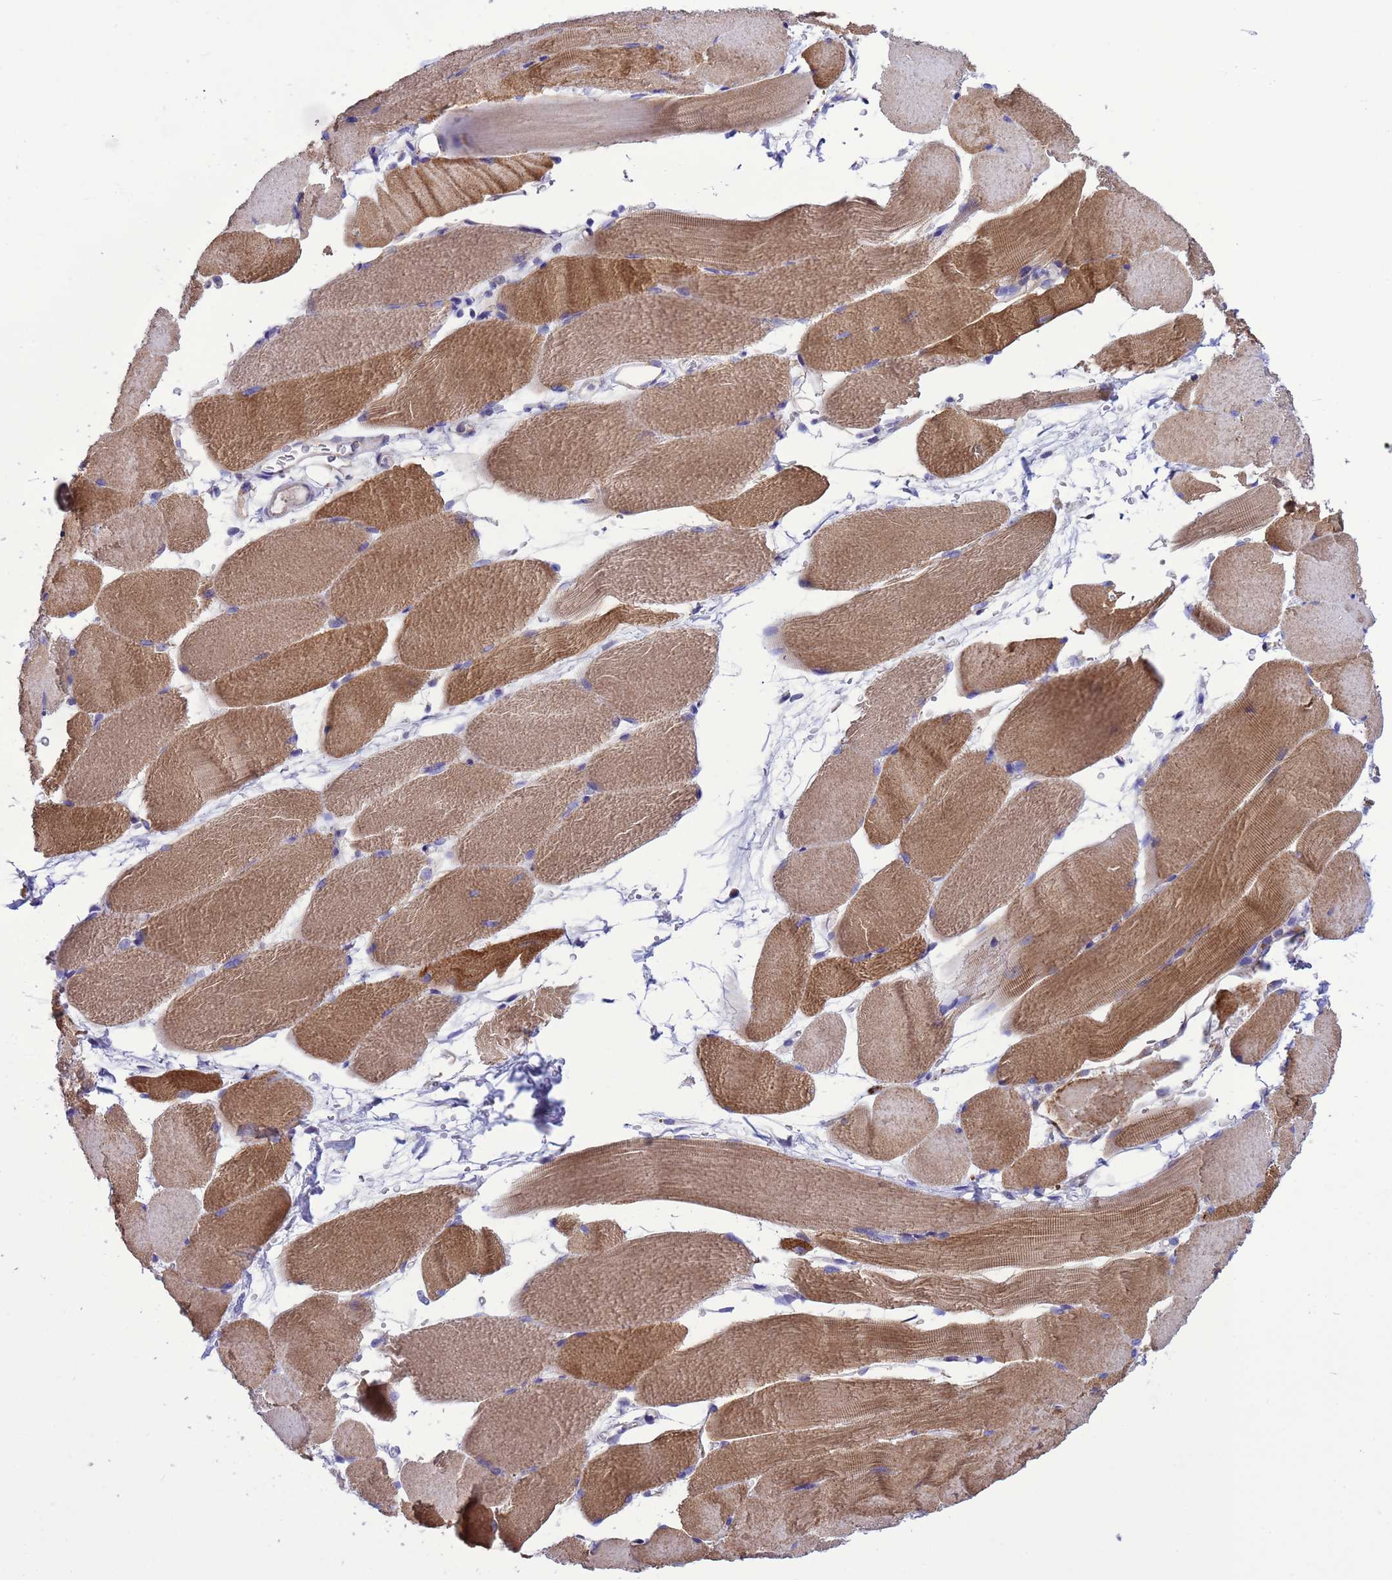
{"staining": {"intensity": "moderate", "quantity": "25%-75%", "location": "cytoplasmic/membranous"}, "tissue": "skeletal muscle", "cell_type": "Myocytes", "image_type": "normal", "snomed": [{"axis": "morphology", "description": "Normal tissue, NOS"}, {"axis": "topography", "description": "Skeletal muscle"}, {"axis": "topography", "description": "Parathyroid gland"}], "caption": "Skeletal muscle stained with DAB (3,3'-diaminobenzidine) IHC shows medium levels of moderate cytoplasmic/membranous expression in about 25%-75% of myocytes. The staining was performed using DAB (3,3'-diaminobenzidine) to visualize the protein expression in brown, while the nuclei were stained in blue with hematoxylin (Magnification: 20x).", "gene": "CCDC191", "patient": {"sex": "female", "age": 37}}